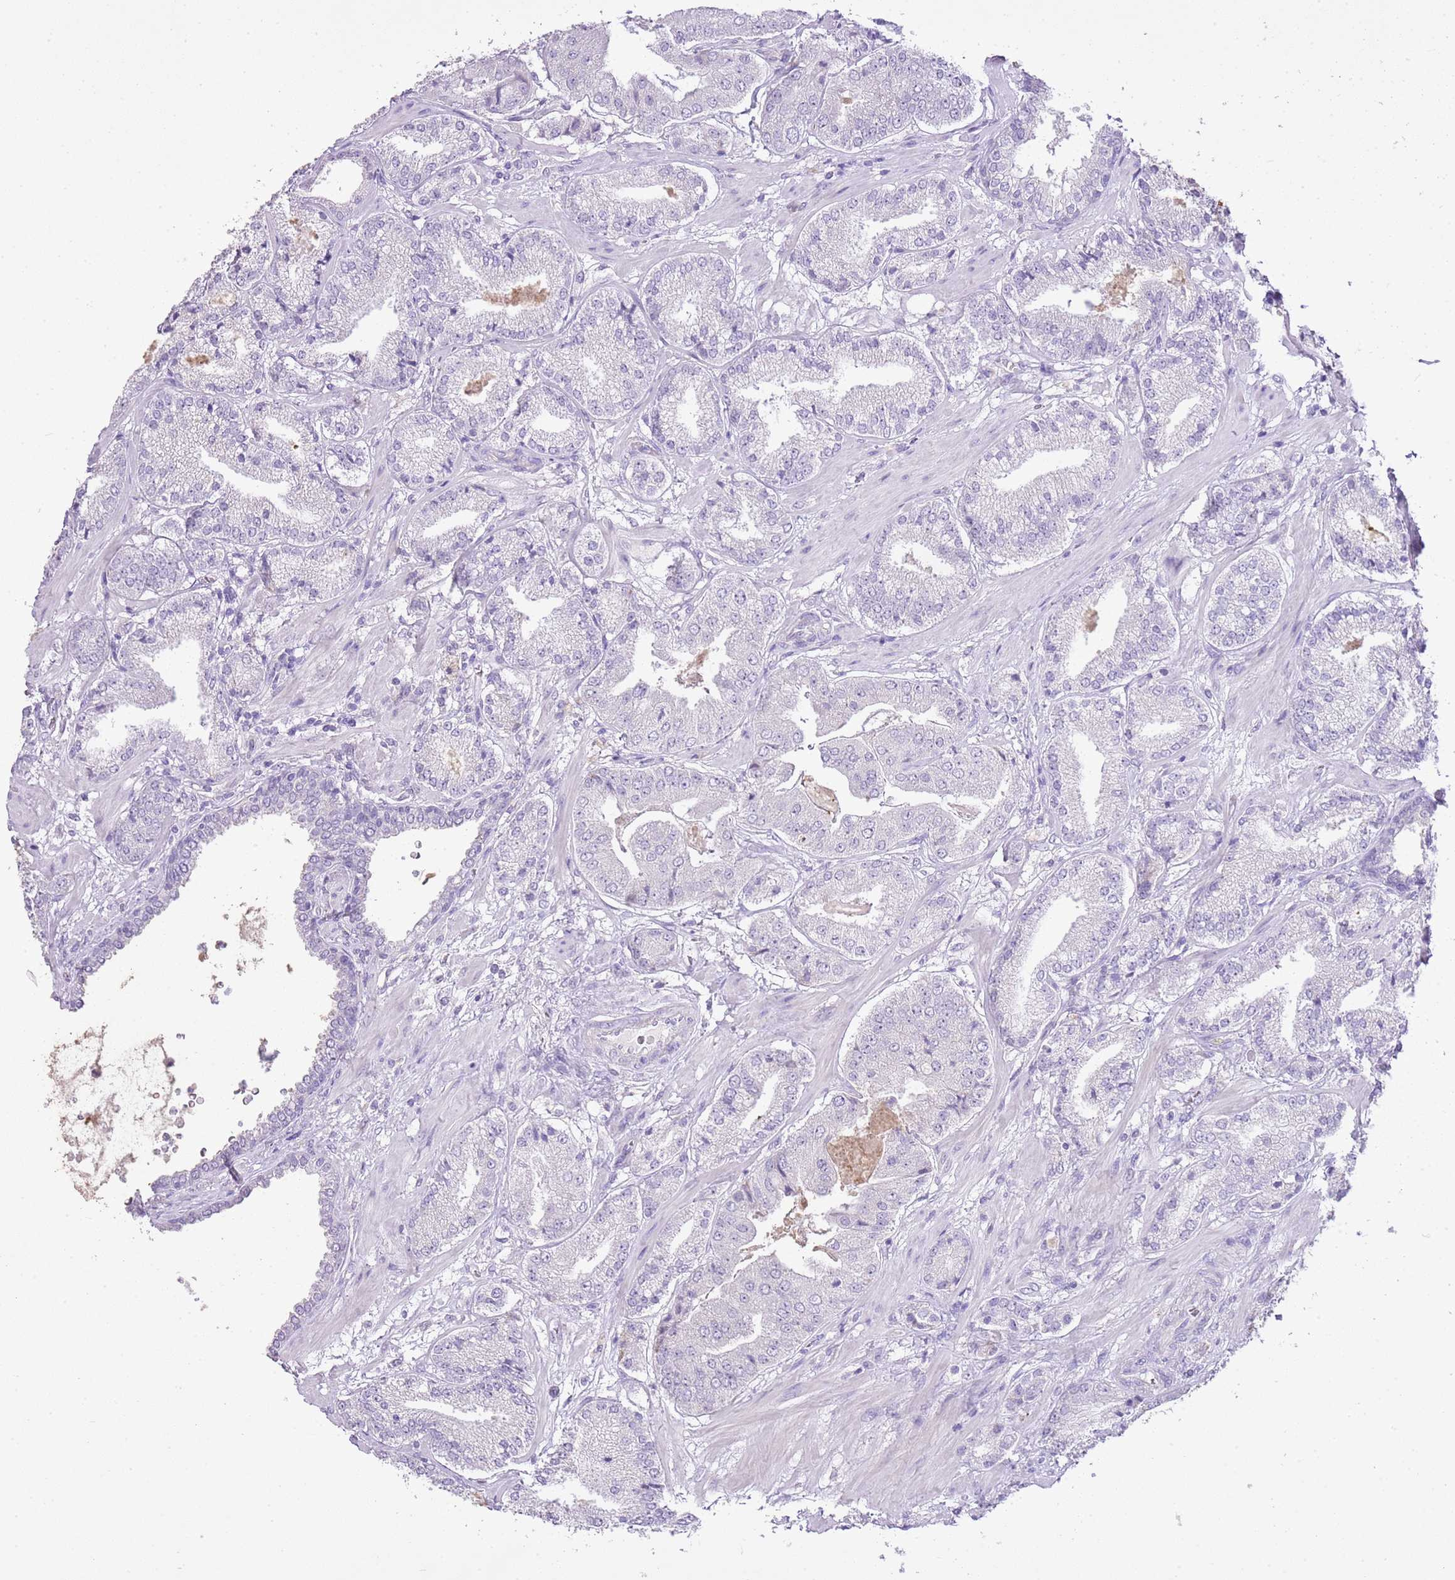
{"staining": {"intensity": "negative", "quantity": "none", "location": "none"}, "tissue": "prostate cancer", "cell_type": "Tumor cells", "image_type": "cancer", "snomed": [{"axis": "morphology", "description": "Adenocarcinoma, High grade"}, {"axis": "topography", "description": "Prostate"}], "caption": "Tumor cells show no significant positivity in prostate cancer.", "gene": "XPO7", "patient": {"sex": "male", "age": 63}}